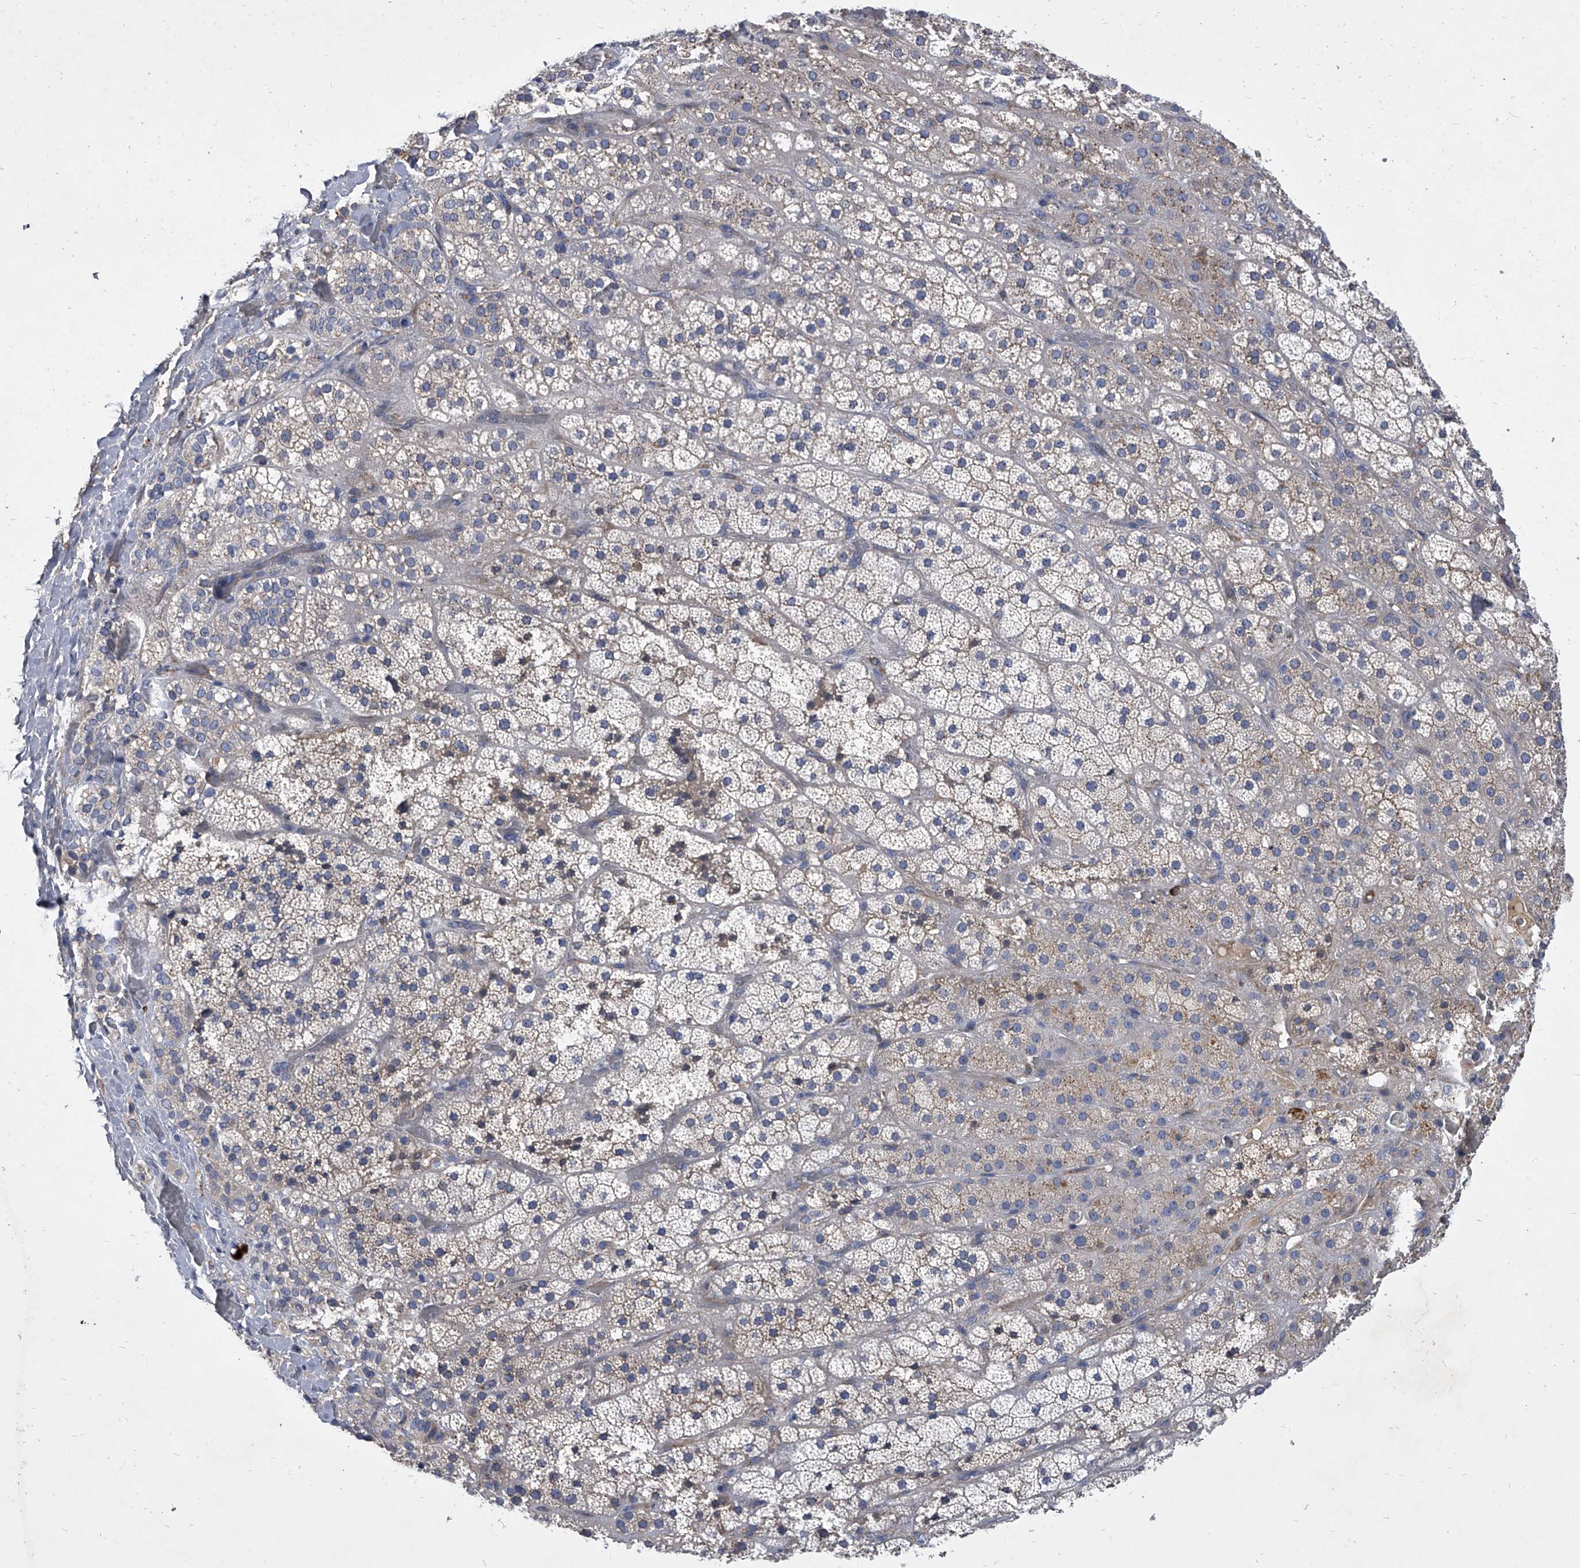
{"staining": {"intensity": "weak", "quantity": "<25%", "location": "cytoplasmic/membranous"}, "tissue": "adrenal gland", "cell_type": "Glandular cells", "image_type": "normal", "snomed": [{"axis": "morphology", "description": "Normal tissue, NOS"}, {"axis": "topography", "description": "Adrenal gland"}], "caption": "Immunohistochemical staining of benign adrenal gland demonstrates no significant staining in glandular cells.", "gene": "CCR4", "patient": {"sex": "male", "age": 57}}